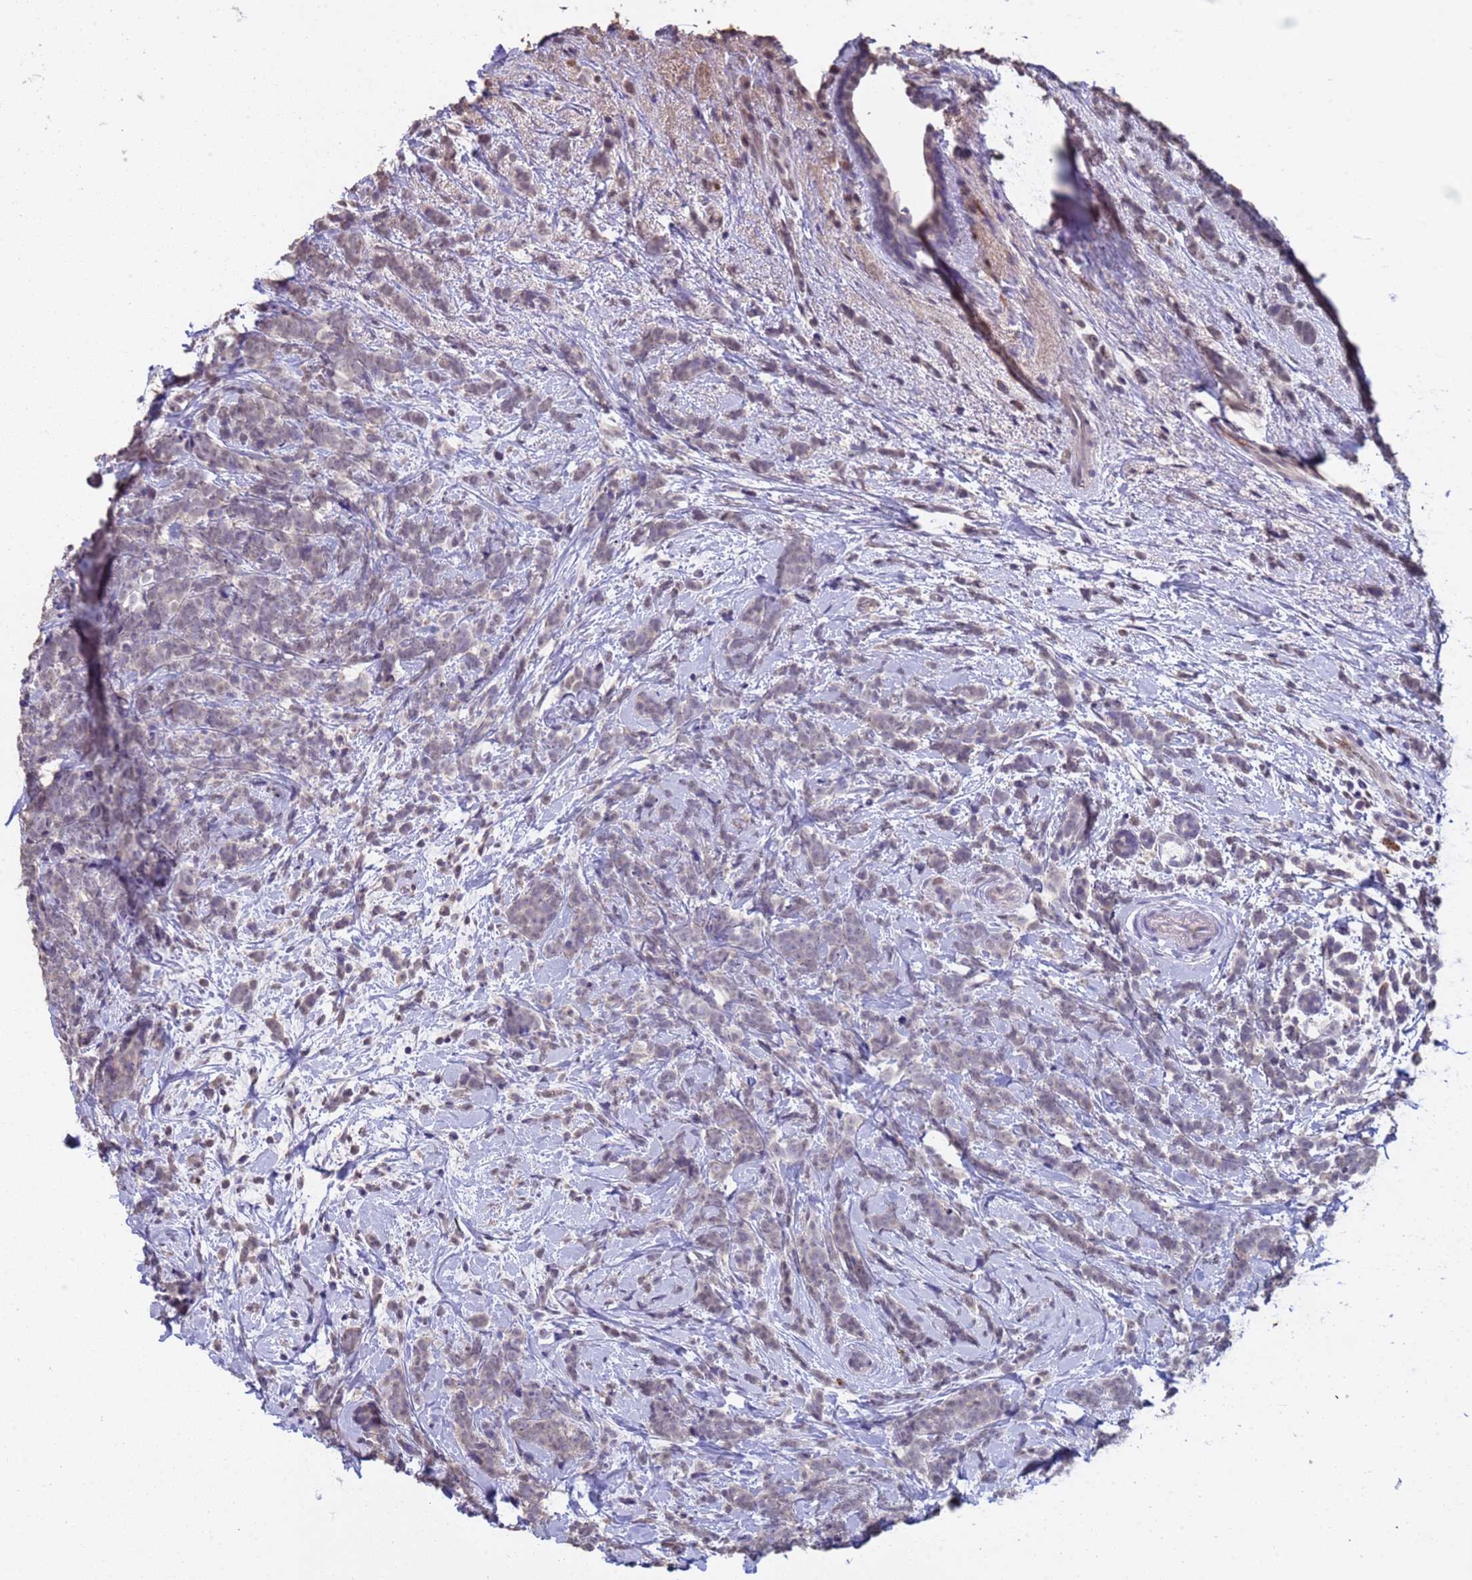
{"staining": {"intensity": "weak", "quantity": "25%-75%", "location": "cytoplasmic/membranous,nuclear"}, "tissue": "breast cancer", "cell_type": "Tumor cells", "image_type": "cancer", "snomed": [{"axis": "morphology", "description": "Lobular carcinoma"}, {"axis": "topography", "description": "Breast"}], "caption": "A photomicrograph of human breast cancer stained for a protein reveals weak cytoplasmic/membranous and nuclear brown staining in tumor cells. (Brightfield microscopy of DAB IHC at high magnification).", "gene": "ZNF248", "patient": {"sex": "female", "age": 58}}